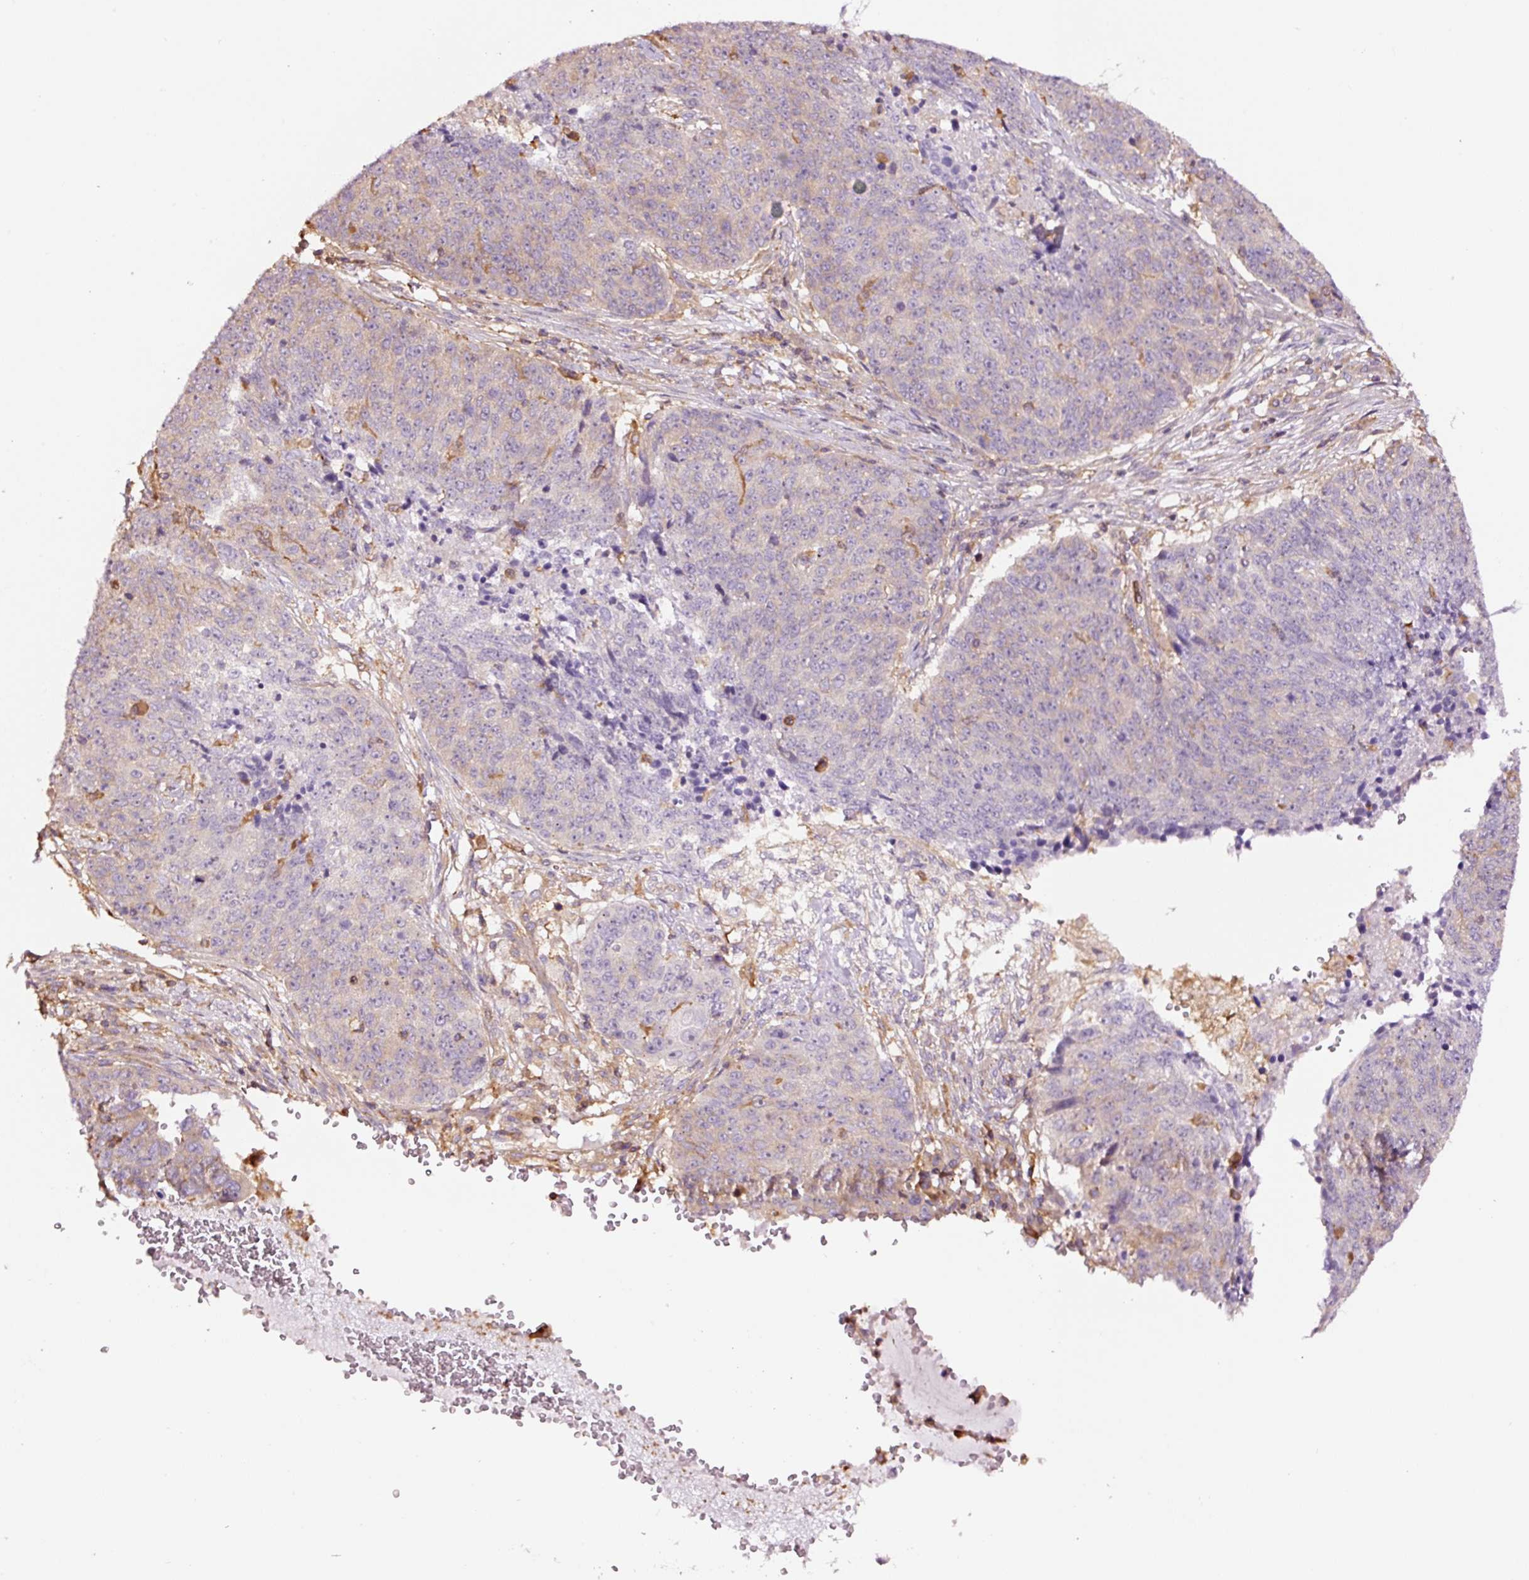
{"staining": {"intensity": "weak", "quantity": "<25%", "location": "cytoplasmic/membranous"}, "tissue": "lung cancer", "cell_type": "Tumor cells", "image_type": "cancer", "snomed": [{"axis": "morphology", "description": "Normal tissue, NOS"}, {"axis": "morphology", "description": "Squamous cell carcinoma, NOS"}, {"axis": "topography", "description": "Lymph node"}, {"axis": "topography", "description": "Lung"}], "caption": "Micrograph shows no protein expression in tumor cells of lung cancer tissue.", "gene": "METAP1", "patient": {"sex": "male", "age": 66}}